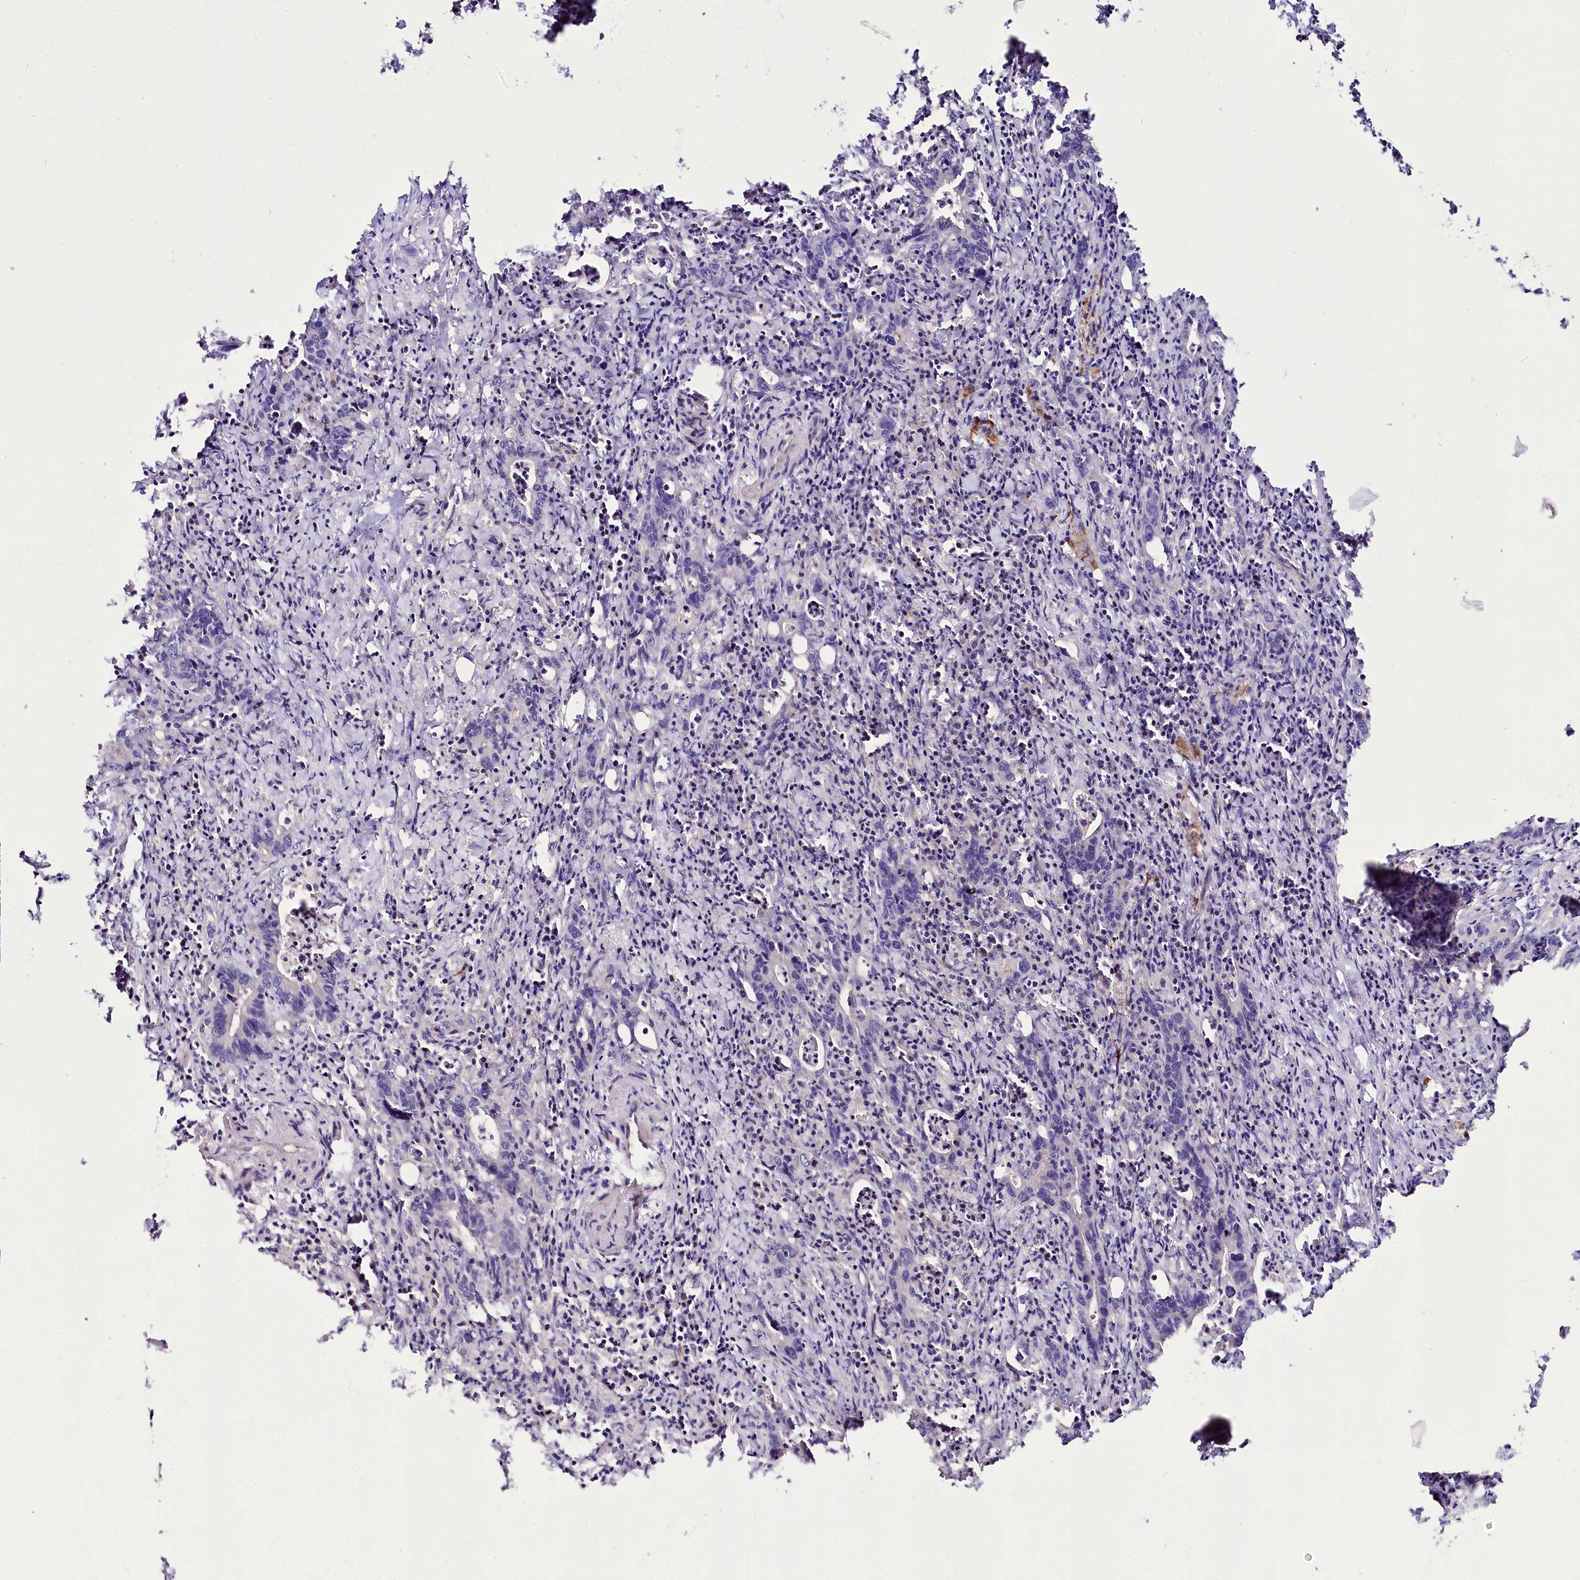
{"staining": {"intensity": "negative", "quantity": "none", "location": "none"}, "tissue": "colorectal cancer", "cell_type": "Tumor cells", "image_type": "cancer", "snomed": [{"axis": "morphology", "description": "Adenocarcinoma, NOS"}, {"axis": "topography", "description": "Colon"}], "caption": "A high-resolution micrograph shows immunohistochemistry staining of adenocarcinoma (colorectal), which reveals no significant staining in tumor cells.", "gene": "PPP1R32", "patient": {"sex": "female", "age": 75}}